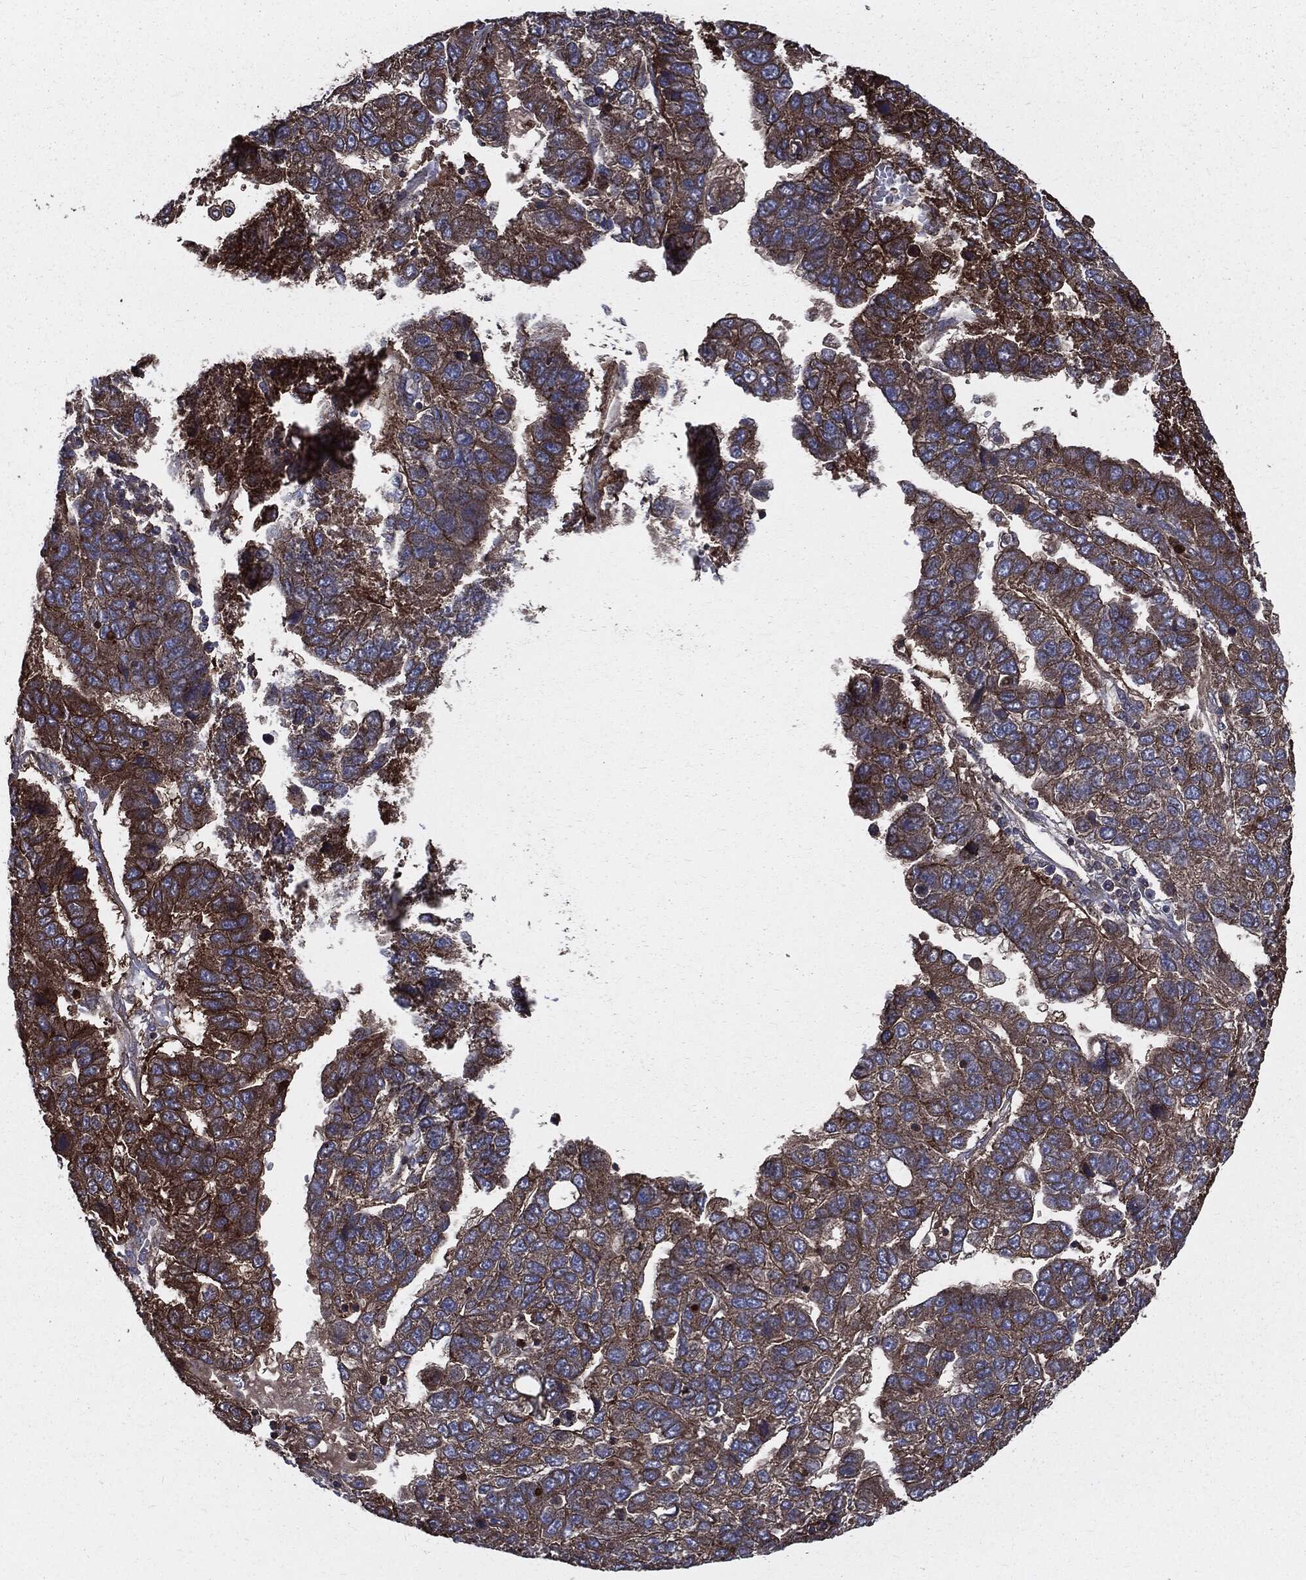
{"staining": {"intensity": "strong", "quantity": "25%-75%", "location": "cytoplasmic/membranous"}, "tissue": "pancreatic cancer", "cell_type": "Tumor cells", "image_type": "cancer", "snomed": [{"axis": "morphology", "description": "Adenocarcinoma, NOS"}, {"axis": "topography", "description": "Pancreas"}], "caption": "Approximately 25%-75% of tumor cells in human pancreatic cancer show strong cytoplasmic/membranous protein staining as visualized by brown immunohistochemical staining.", "gene": "PDCD6IP", "patient": {"sex": "female", "age": 61}}